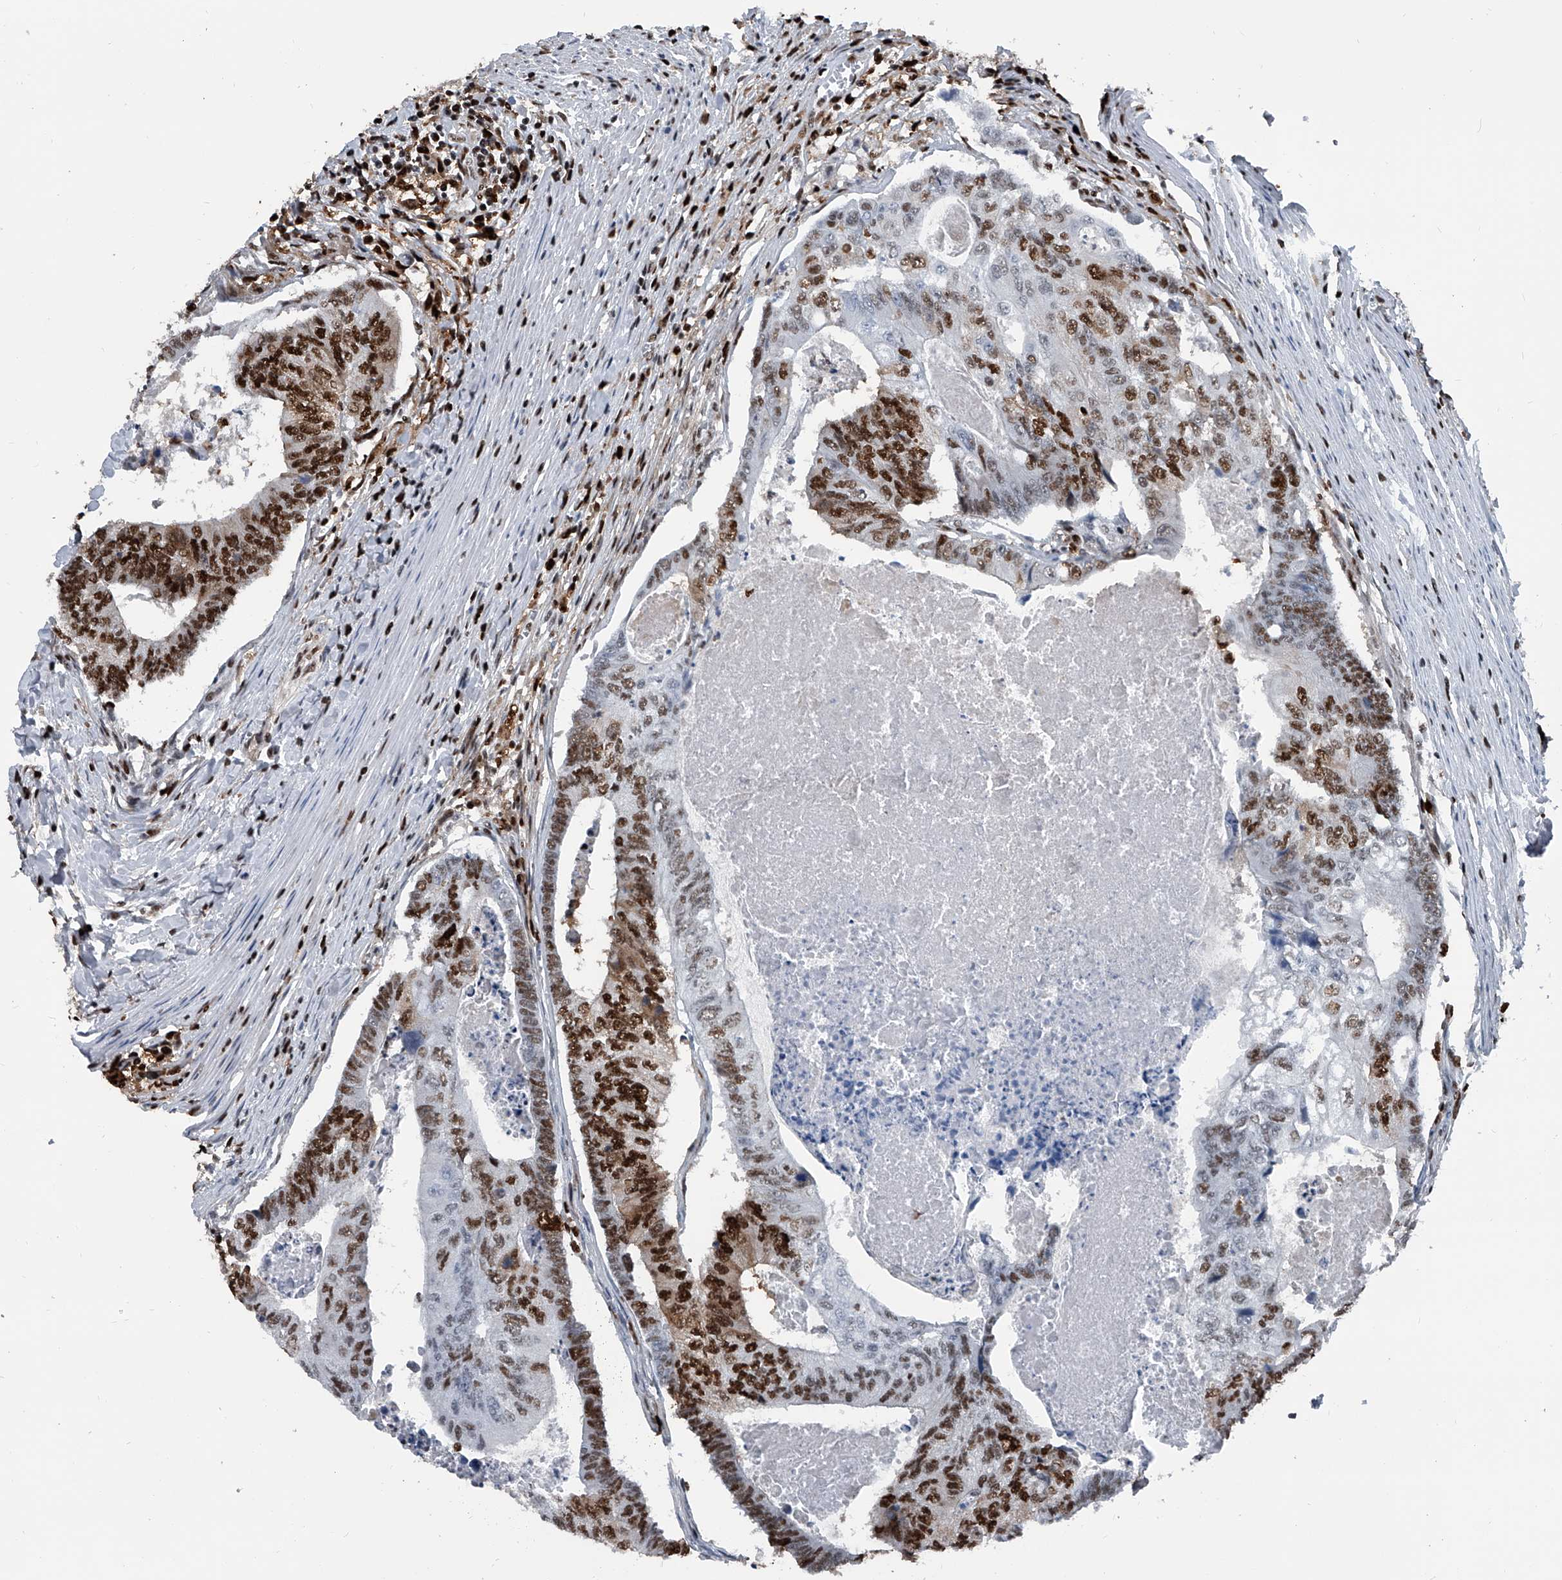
{"staining": {"intensity": "strong", "quantity": "25%-75%", "location": "nuclear"}, "tissue": "colorectal cancer", "cell_type": "Tumor cells", "image_type": "cancer", "snomed": [{"axis": "morphology", "description": "Adenocarcinoma, NOS"}, {"axis": "topography", "description": "Colon"}], "caption": "Colorectal adenocarcinoma stained with a protein marker displays strong staining in tumor cells.", "gene": "FKBP5", "patient": {"sex": "female", "age": 67}}